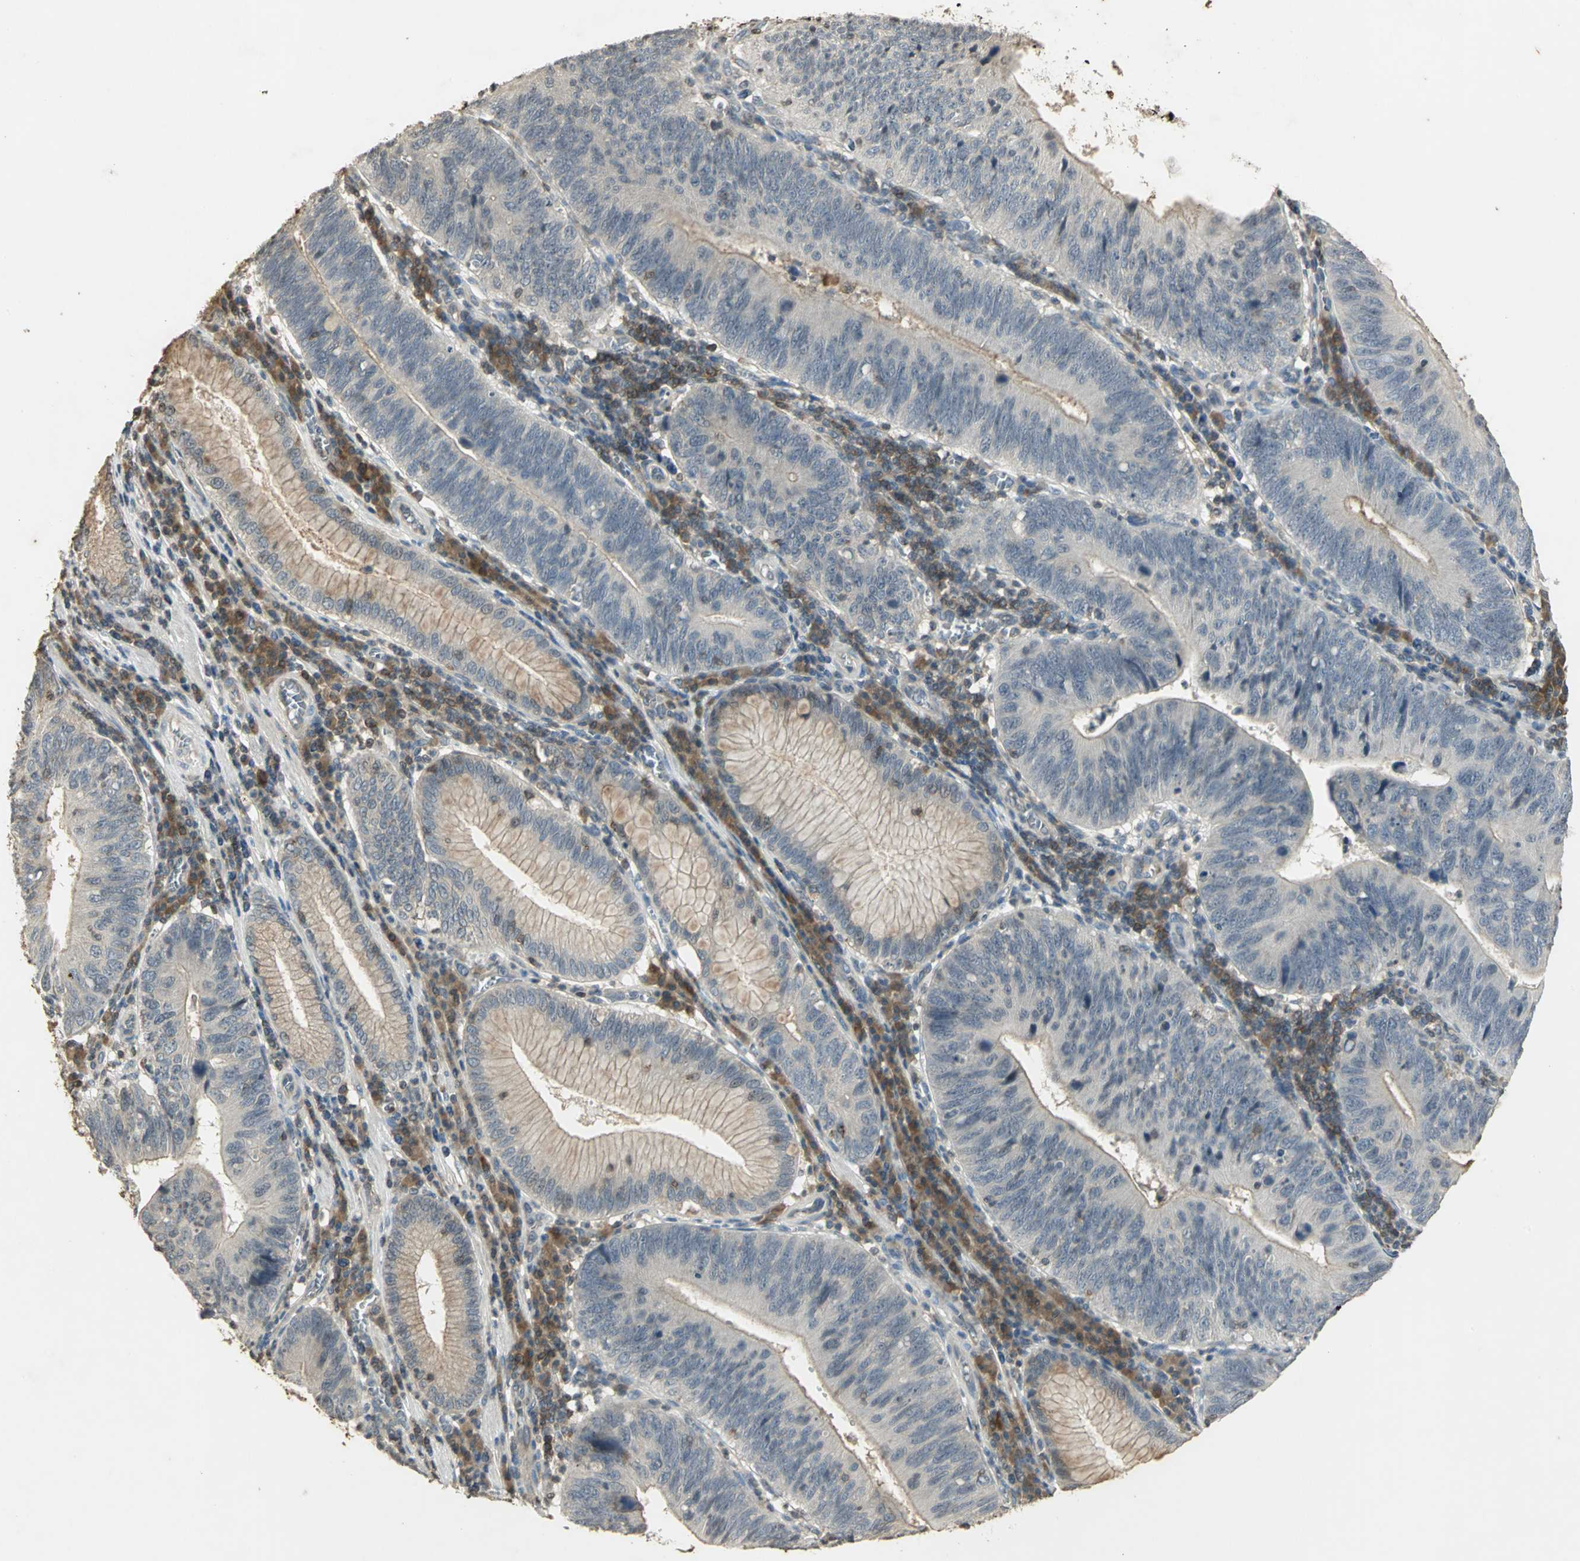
{"staining": {"intensity": "negative", "quantity": "none", "location": "none"}, "tissue": "stomach cancer", "cell_type": "Tumor cells", "image_type": "cancer", "snomed": [{"axis": "morphology", "description": "Adenocarcinoma, NOS"}, {"axis": "topography", "description": "Stomach"}], "caption": "An immunohistochemistry (IHC) photomicrograph of adenocarcinoma (stomach) is shown. There is no staining in tumor cells of adenocarcinoma (stomach).", "gene": "IL16", "patient": {"sex": "male", "age": 59}}